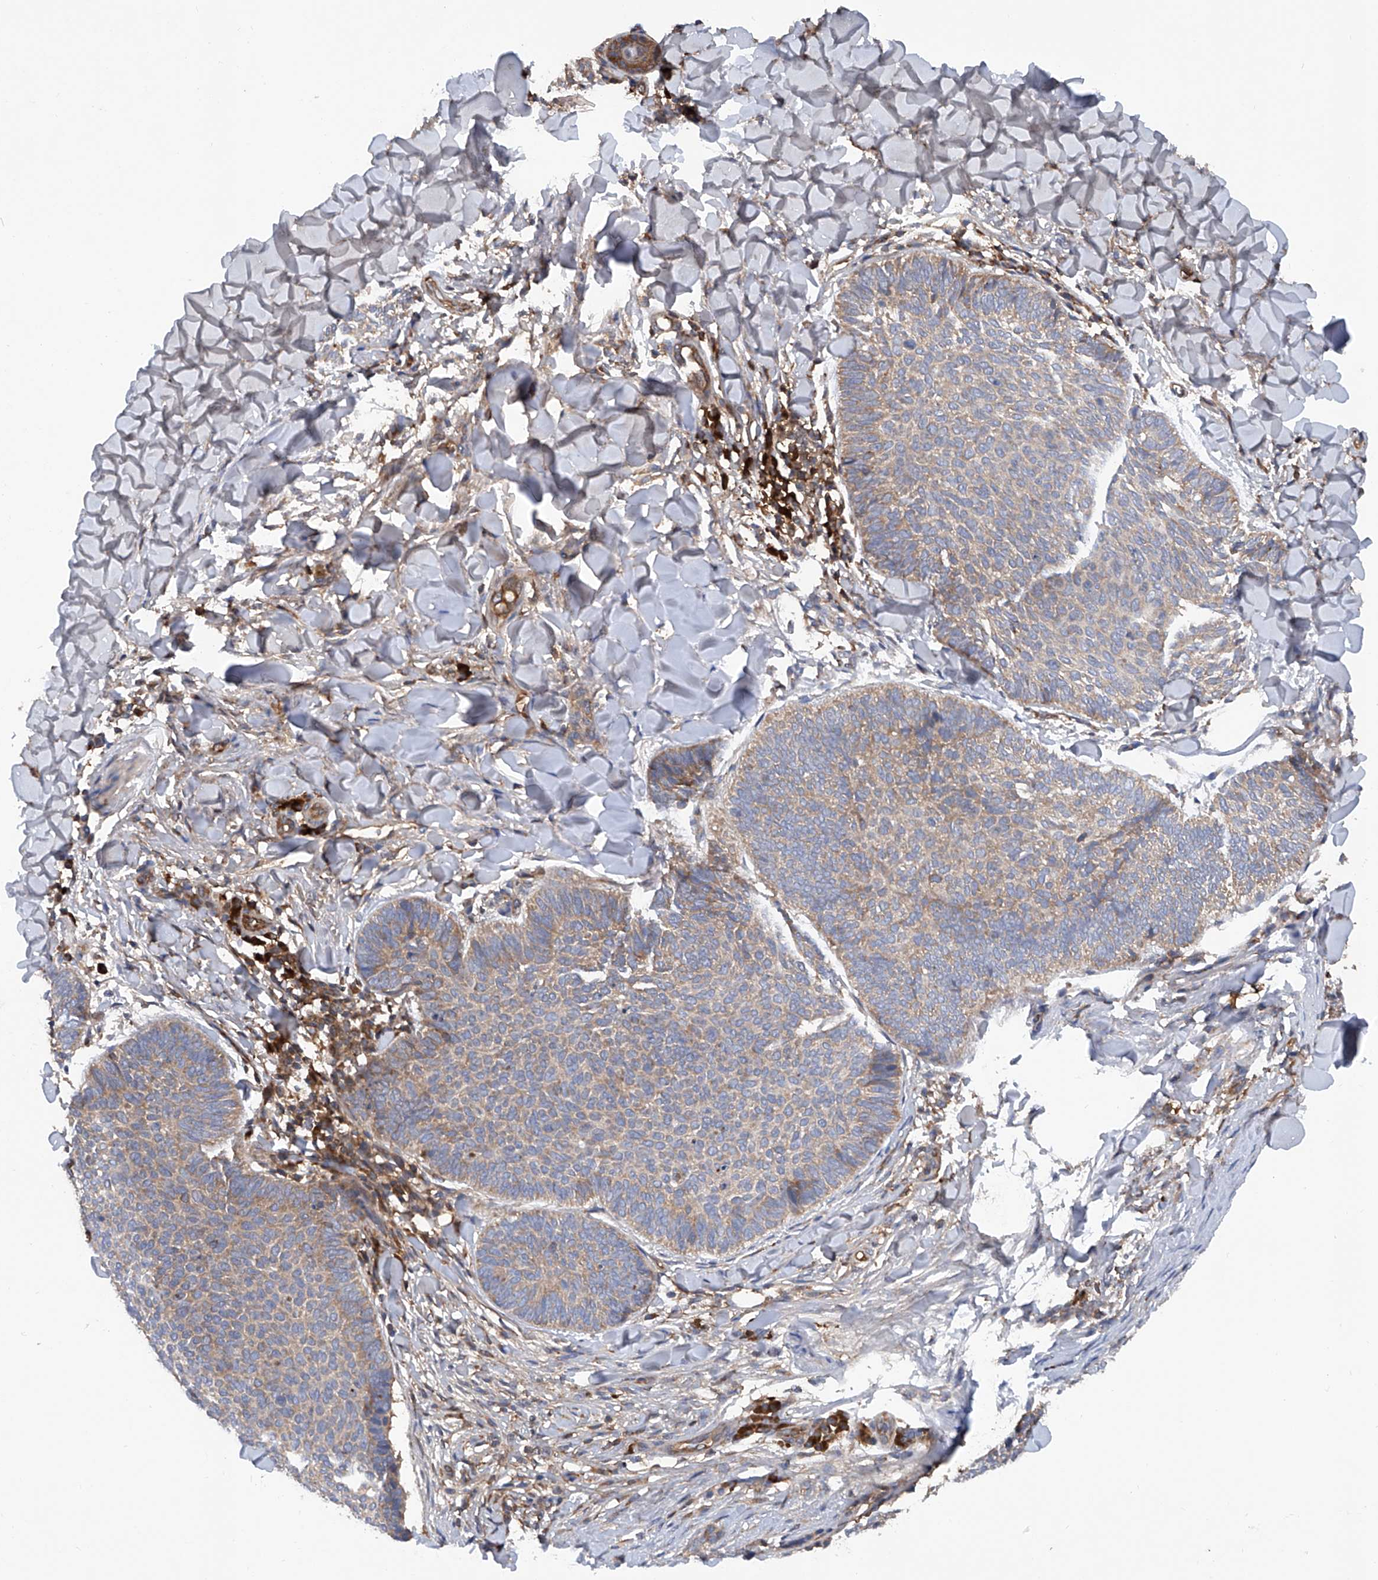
{"staining": {"intensity": "weak", "quantity": "25%-75%", "location": "cytoplasmic/membranous"}, "tissue": "skin cancer", "cell_type": "Tumor cells", "image_type": "cancer", "snomed": [{"axis": "morphology", "description": "Normal tissue, NOS"}, {"axis": "morphology", "description": "Basal cell carcinoma"}, {"axis": "topography", "description": "Skin"}], "caption": "Immunohistochemistry (DAB) staining of human basal cell carcinoma (skin) displays weak cytoplasmic/membranous protein positivity in approximately 25%-75% of tumor cells. (DAB (3,3'-diaminobenzidine) IHC with brightfield microscopy, high magnification).", "gene": "ASCC3", "patient": {"sex": "male", "age": 50}}